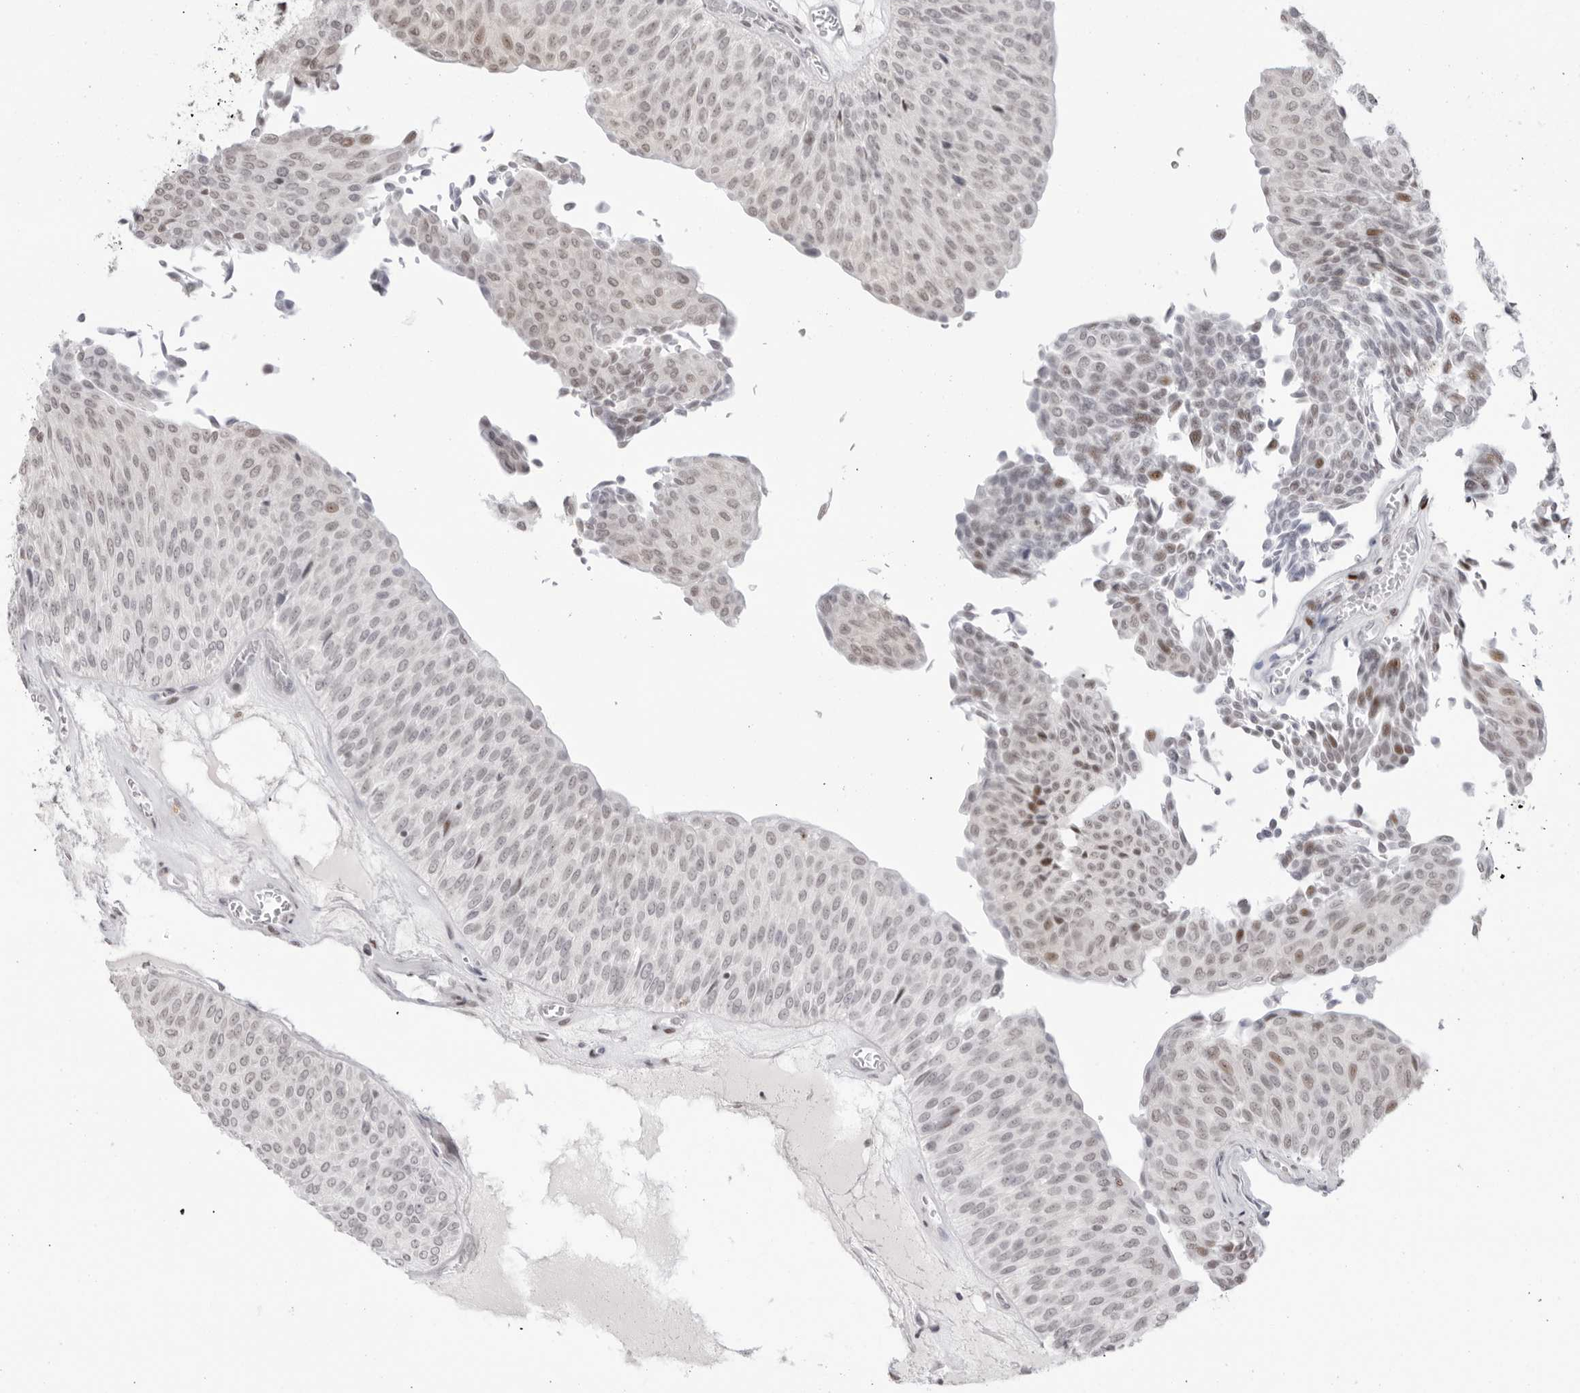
{"staining": {"intensity": "weak", "quantity": "<25%", "location": "nuclear"}, "tissue": "urothelial cancer", "cell_type": "Tumor cells", "image_type": "cancer", "snomed": [{"axis": "morphology", "description": "Urothelial carcinoma, Low grade"}, {"axis": "topography", "description": "Urinary bladder"}], "caption": "Tumor cells are negative for brown protein staining in urothelial cancer.", "gene": "RNF146", "patient": {"sex": "male", "age": 78}}